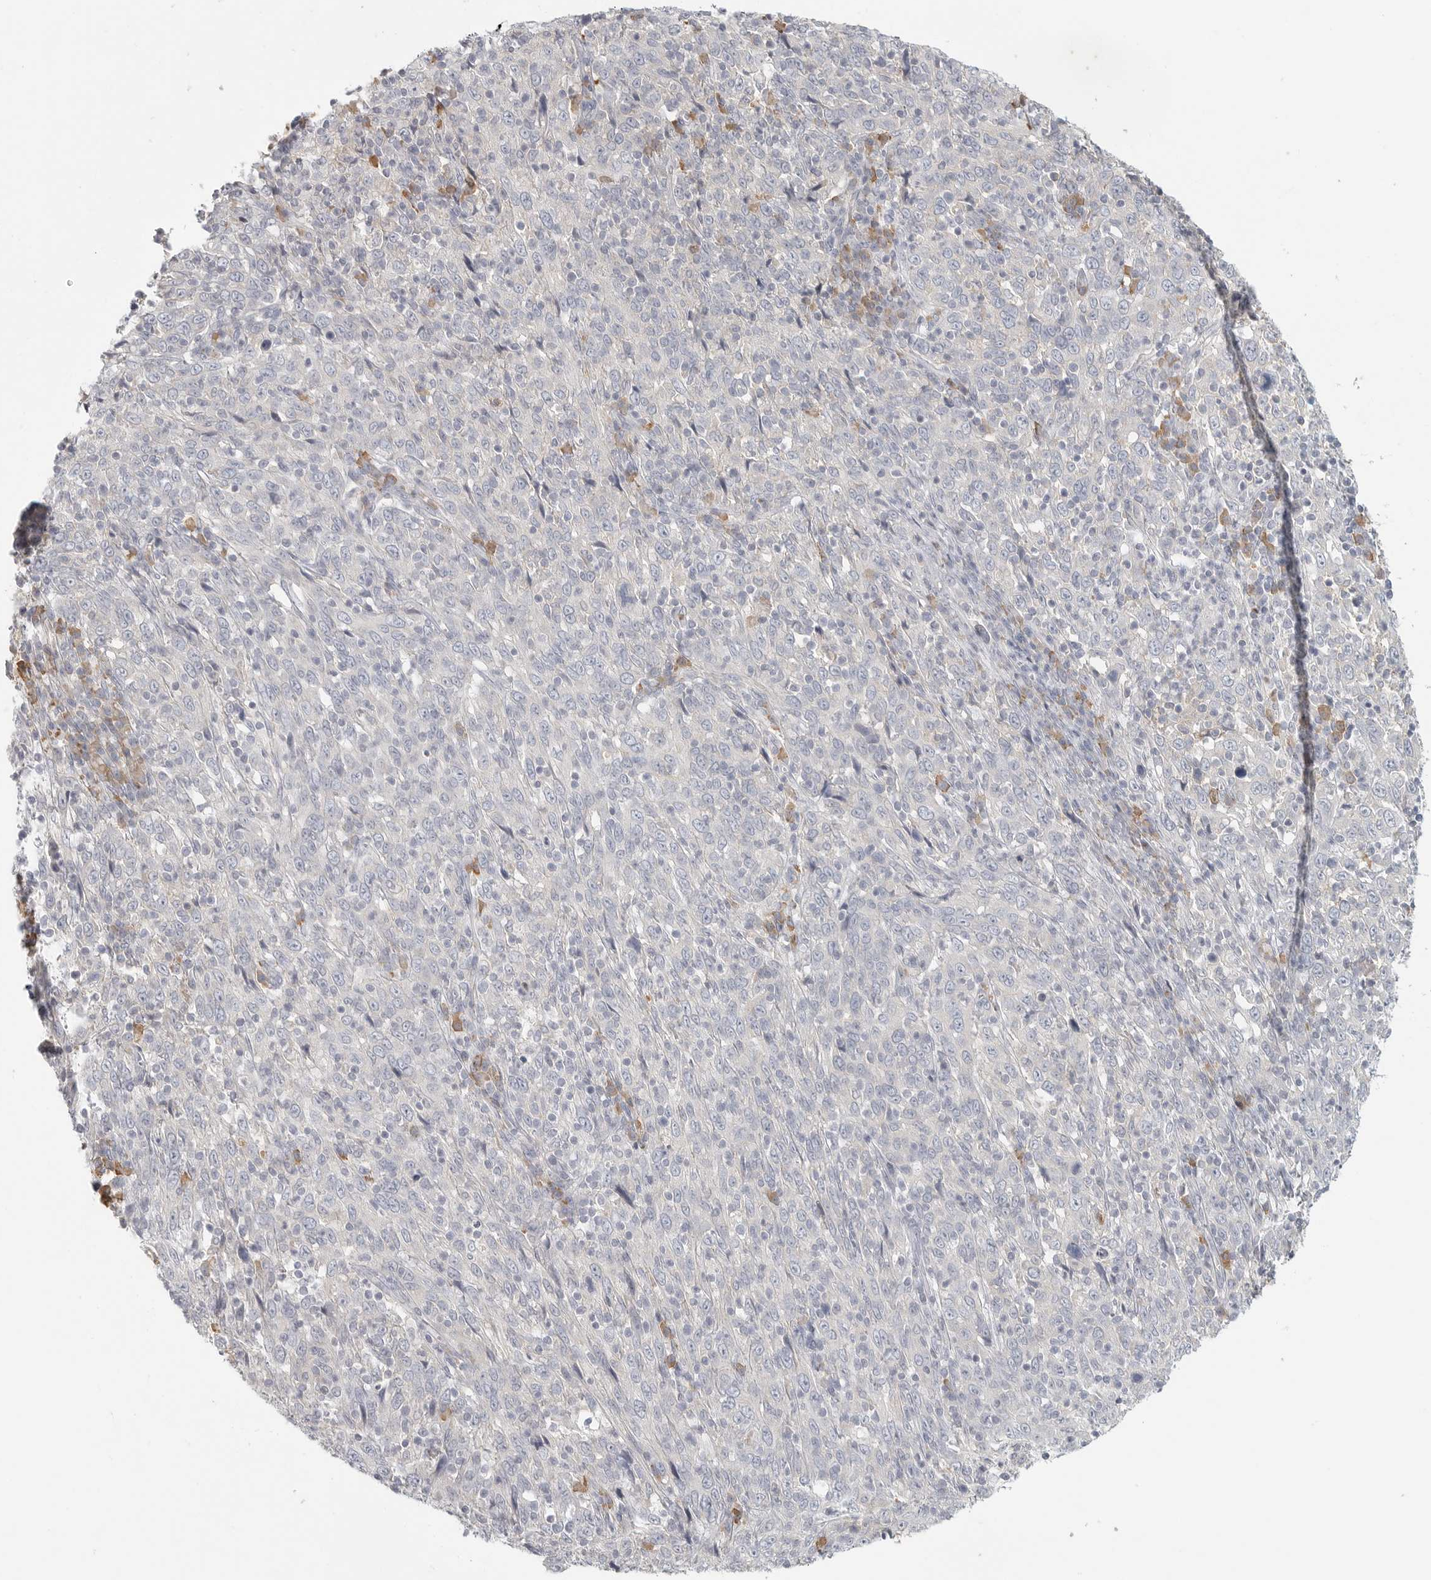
{"staining": {"intensity": "negative", "quantity": "none", "location": "none"}, "tissue": "cervical cancer", "cell_type": "Tumor cells", "image_type": "cancer", "snomed": [{"axis": "morphology", "description": "Squamous cell carcinoma, NOS"}, {"axis": "topography", "description": "Cervix"}], "caption": "Histopathology image shows no protein positivity in tumor cells of cervical squamous cell carcinoma tissue.", "gene": "SLC25A36", "patient": {"sex": "female", "age": 46}}